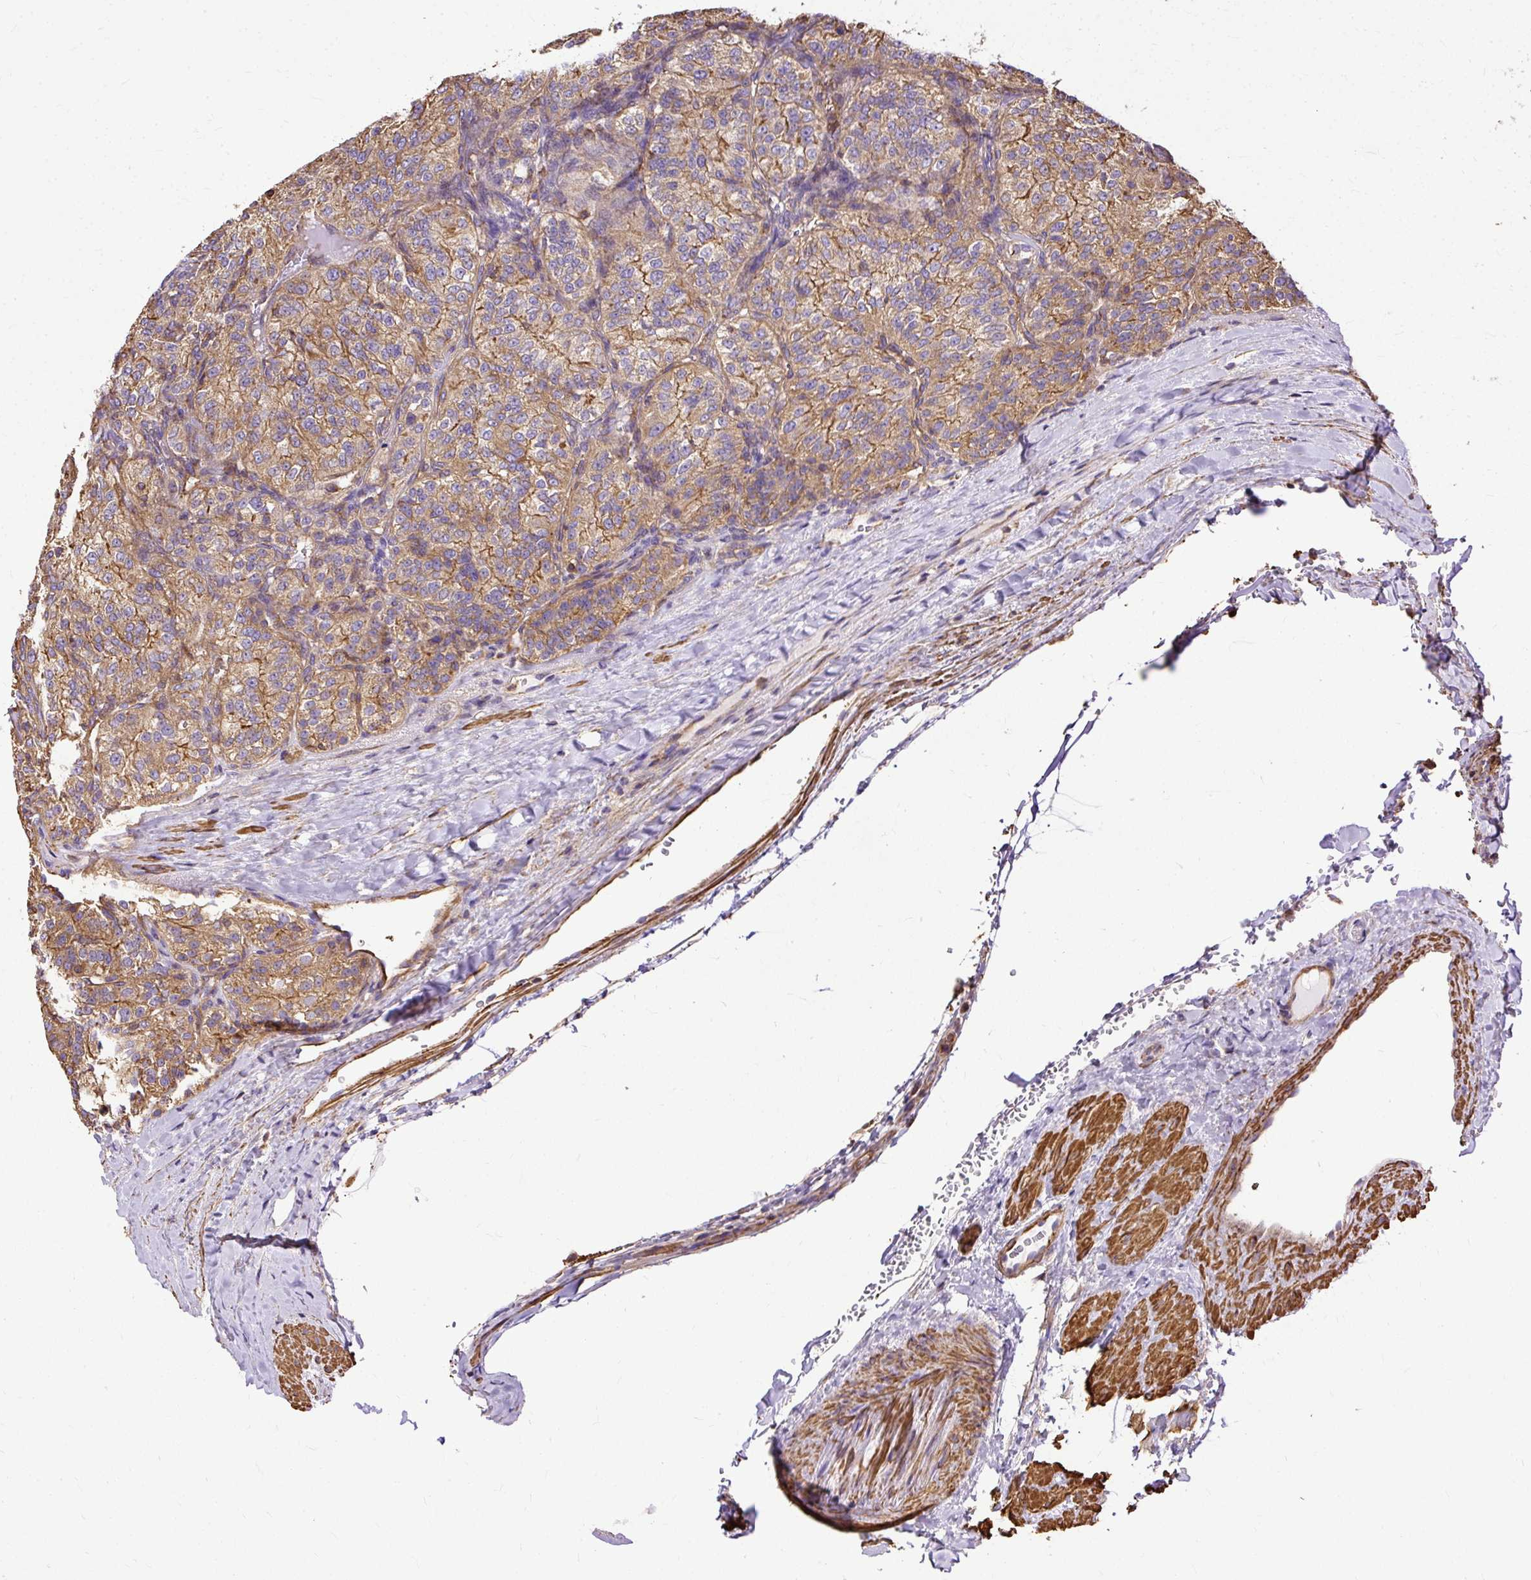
{"staining": {"intensity": "moderate", "quantity": ">75%", "location": "cytoplasmic/membranous"}, "tissue": "renal cancer", "cell_type": "Tumor cells", "image_type": "cancer", "snomed": [{"axis": "morphology", "description": "Adenocarcinoma, NOS"}, {"axis": "topography", "description": "Kidney"}], "caption": "IHC of human renal cancer shows medium levels of moderate cytoplasmic/membranous positivity in approximately >75% of tumor cells.", "gene": "KLHL11", "patient": {"sex": "female", "age": 63}}